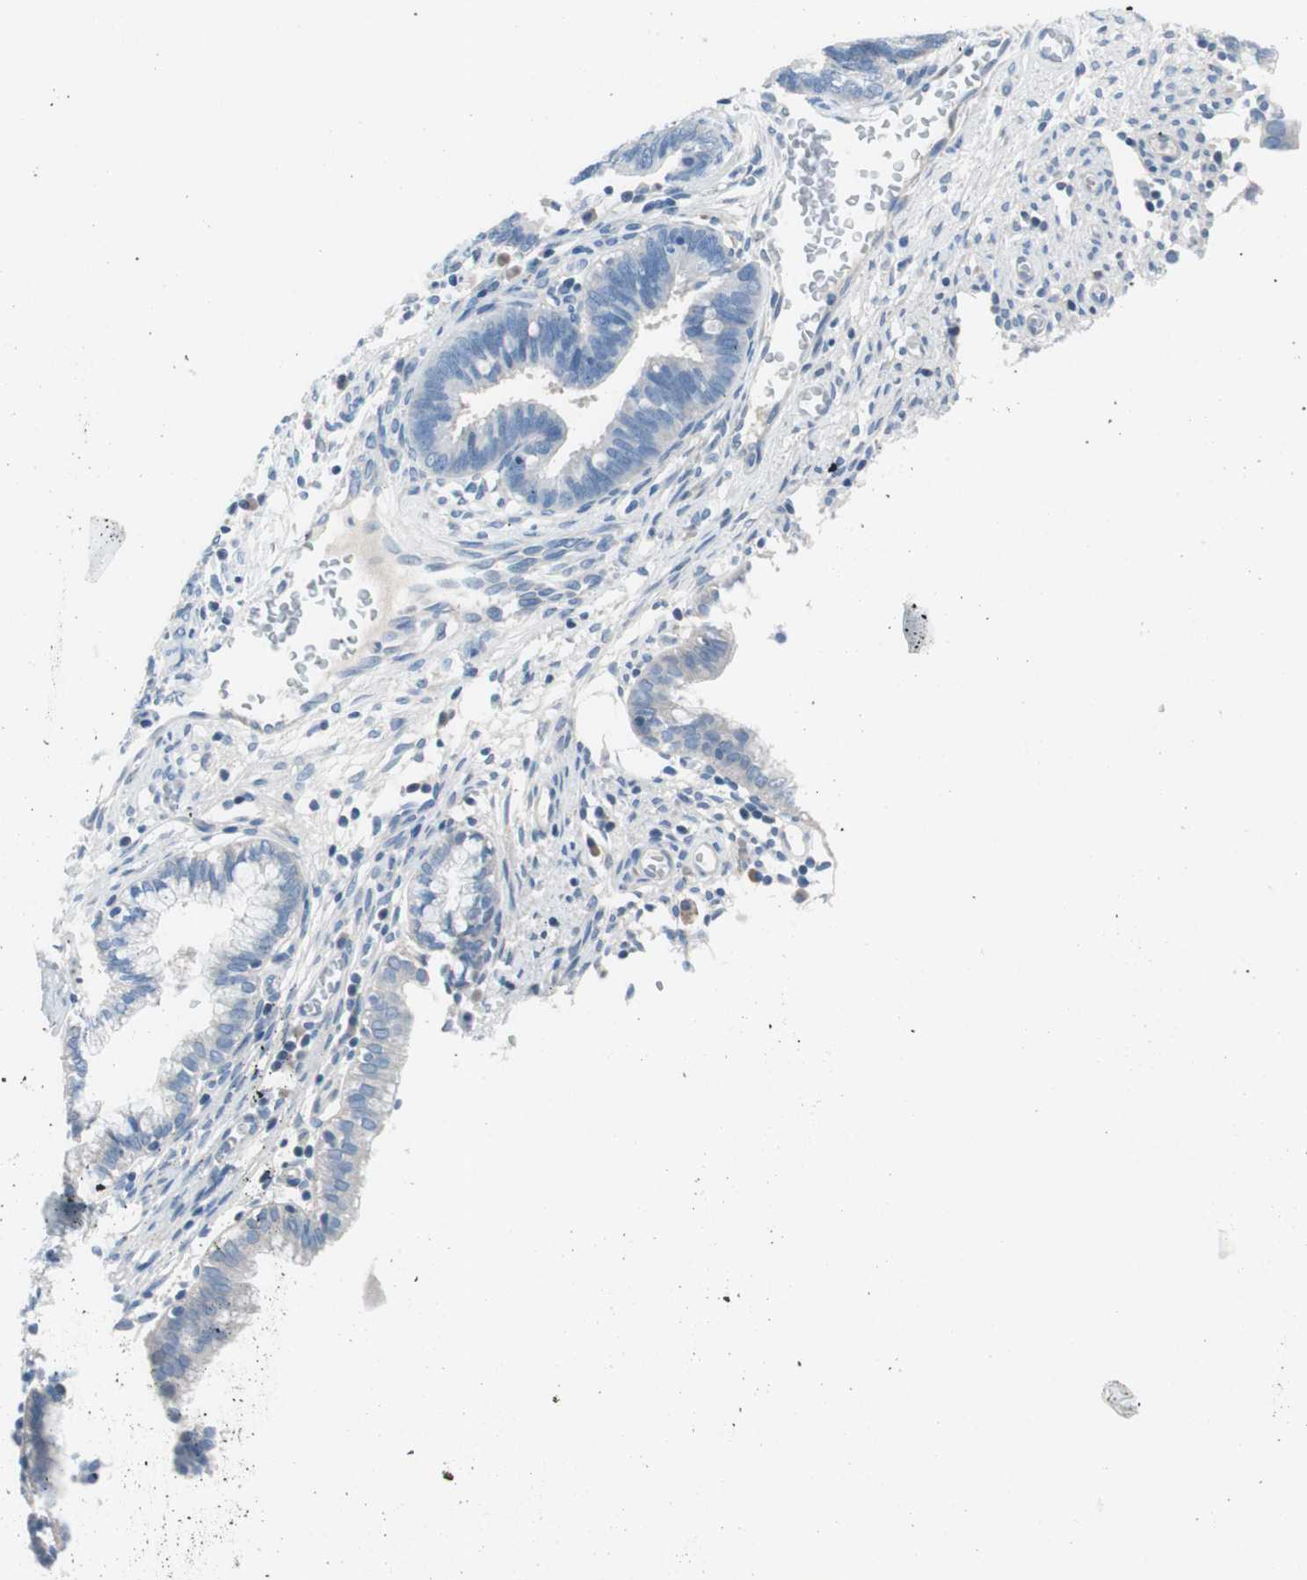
{"staining": {"intensity": "negative", "quantity": "none", "location": "none"}, "tissue": "cervical cancer", "cell_type": "Tumor cells", "image_type": "cancer", "snomed": [{"axis": "morphology", "description": "Adenocarcinoma, NOS"}, {"axis": "topography", "description": "Cervix"}], "caption": "The immunohistochemistry (IHC) micrograph has no significant positivity in tumor cells of cervical cancer tissue. (Immunohistochemistry, brightfield microscopy, high magnification).", "gene": "EVA1A", "patient": {"sex": "female", "age": 44}}